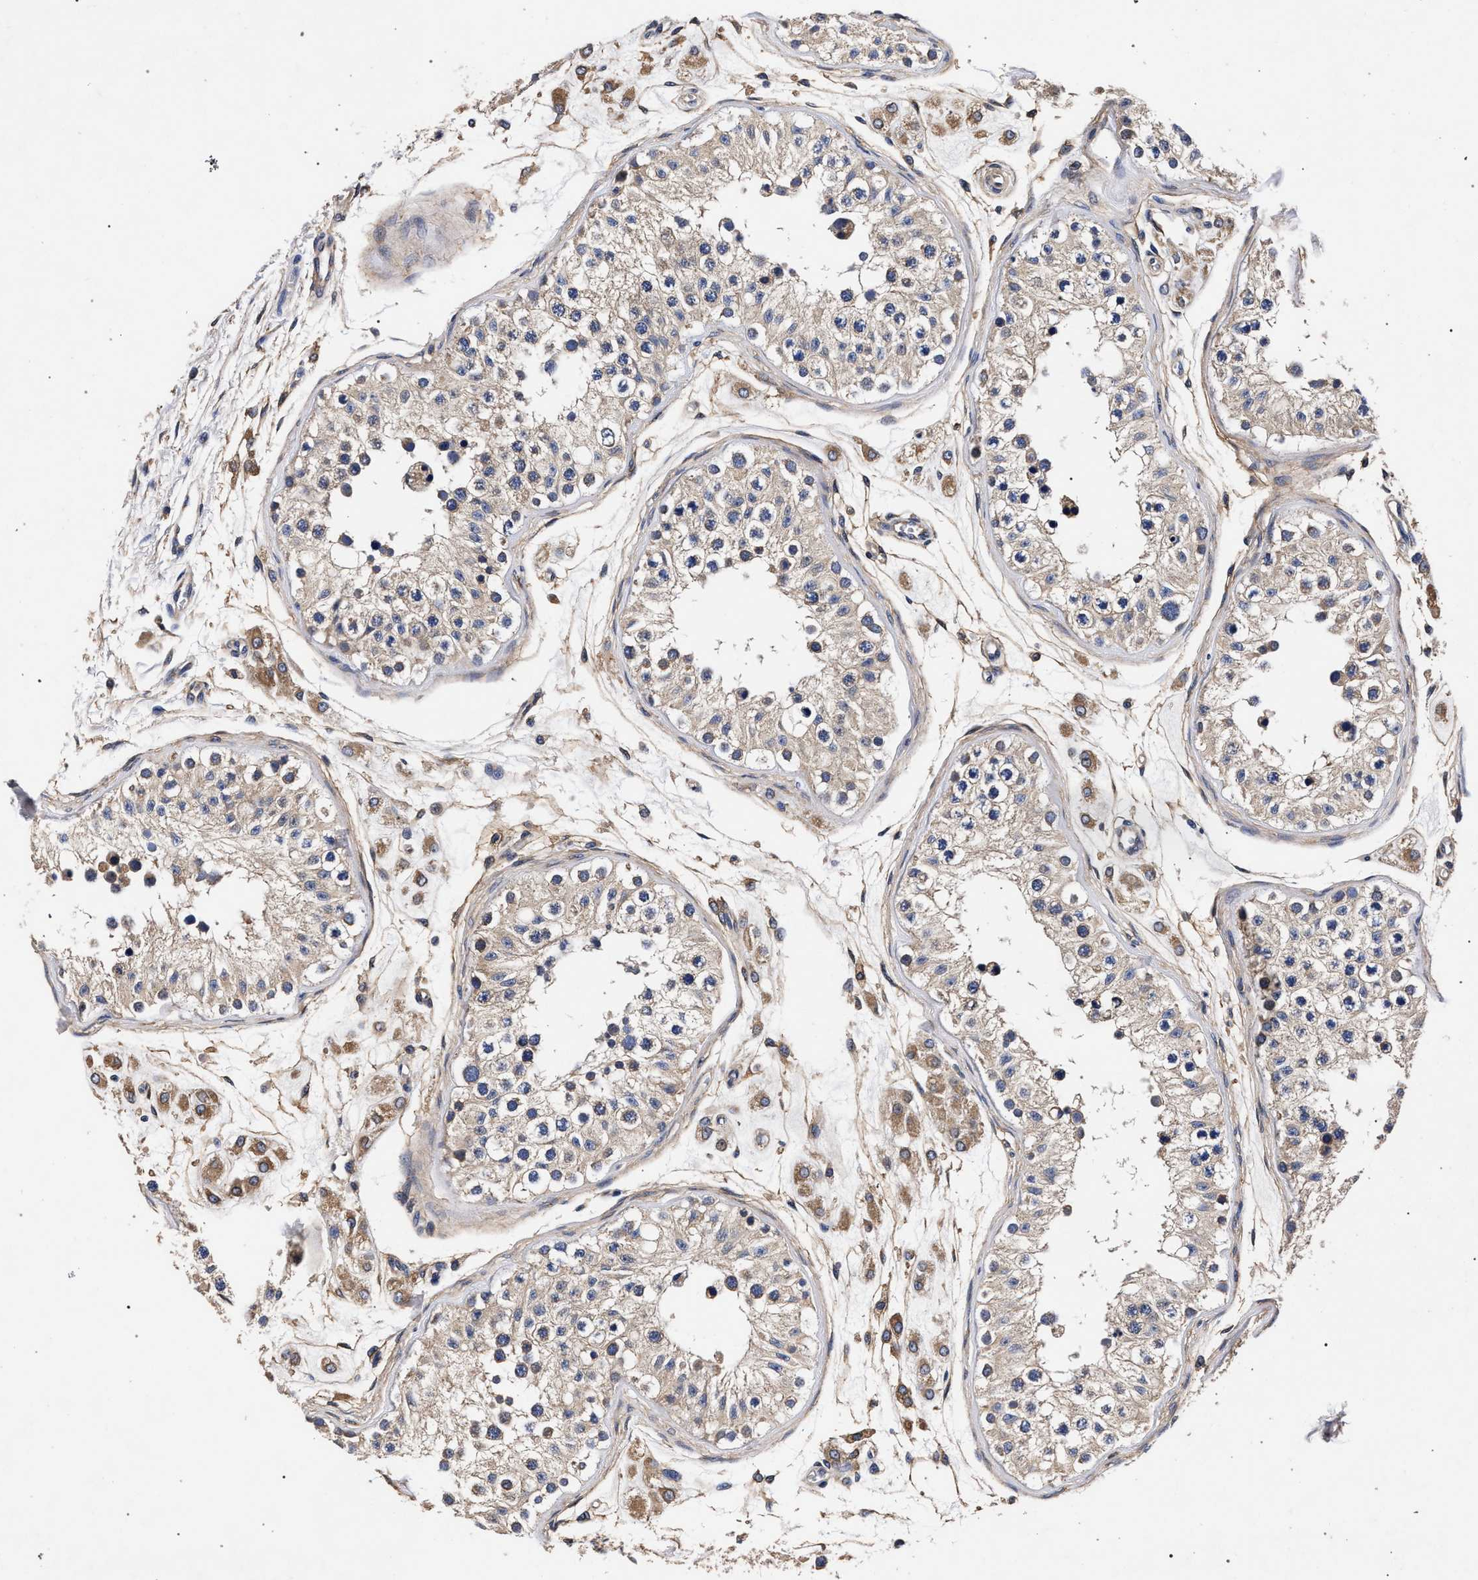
{"staining": {"intensity": "moderate", "quantity": ">75%", "location": "cytoplasmic/membranous"}, "tissue": "testis", "cell_type": "Cells in seminiferous ducts", "image_type": "normal", "snomed": [{"axis": "morphology", "description": "Normal tissue, NOS"}, {"axis": "morphology", "description": "Adenocarcinoma, metastatic, NOS"}, {"axis": "topography", "description": "Testis"}], "caption": "Immunohistochemical staining of unremarkable human testis exhibits medium levels of moderate cytoplasmic/membranous staining in about >75% of cells in seminiferous ducts. The staining is performed using DAB (3,3'-diaminobenzidine) brown chromogen to label protein expression. The nuclei are counter-stained blue using hematoxylin.", "gene": "CFAP95", "patient": {"sex": "male", "age": 26}}